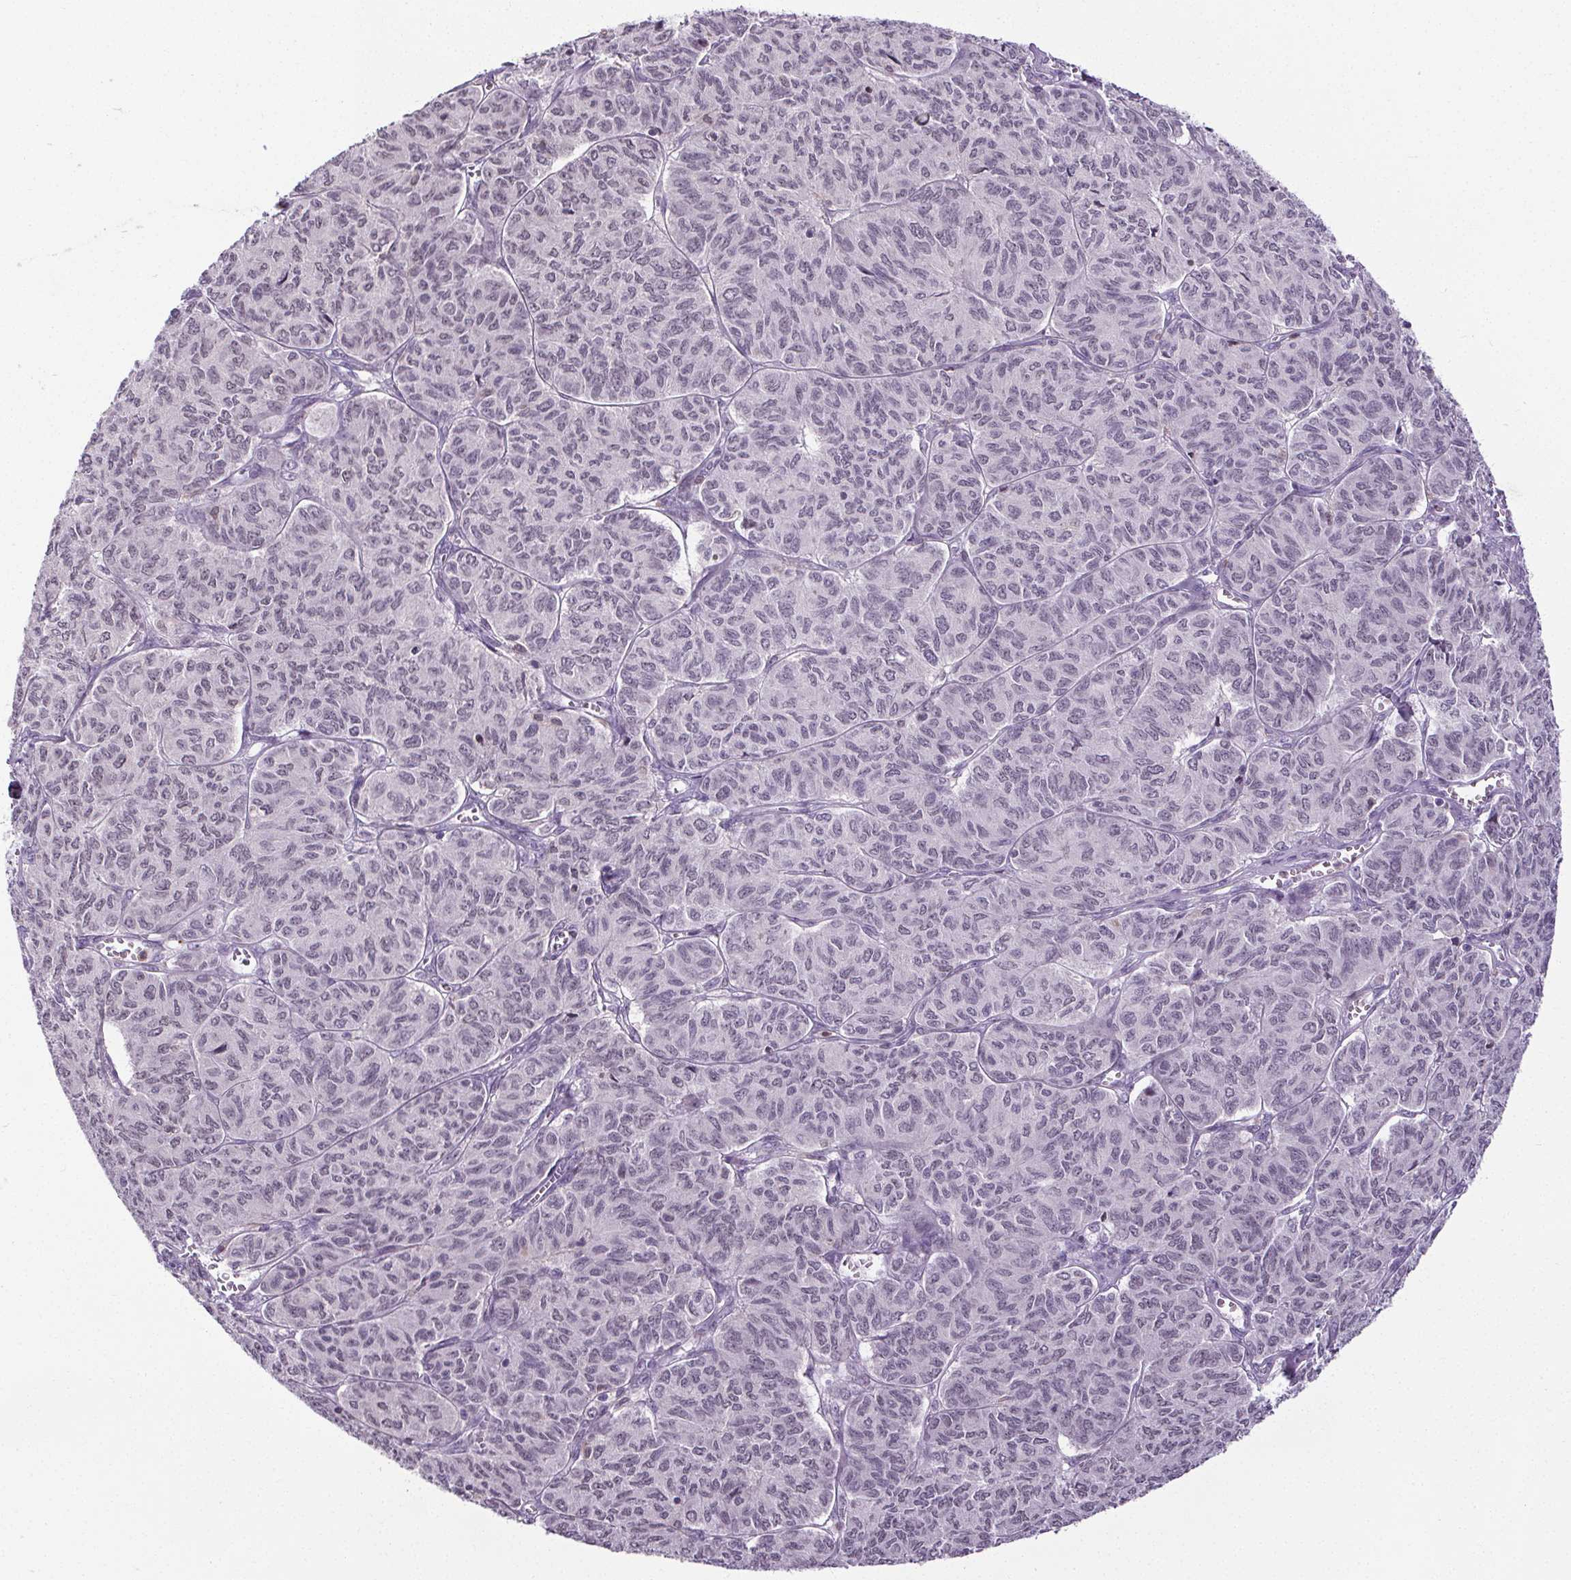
{"staining": {"intensity": "negative", "quantity": "none", "location": "none"}, "tissue": "ovarian cancer", "cell_type": "Tumor cells", "image_type": "cancer", "snomed": [{"axis": "morphology", "description": "Carcinoma, endometroid"}, {"axis": "topography", "description": "Ovary"}], "caption": "Immunohistochemistry histopathology image of neoplastic tissue: endometroid carcinoma (ovarian) stained with DAB (3,3'-diaminobenzidine) shows no significant protein positivity in tumor cells. The staining is performed using DAB (3,3'-diaminobenzidine) brown chromogen with nuclei counter-stained in using hematoxylin.", "gene": "TMEM240", "patient": {"sex": "female", "age": 80}}